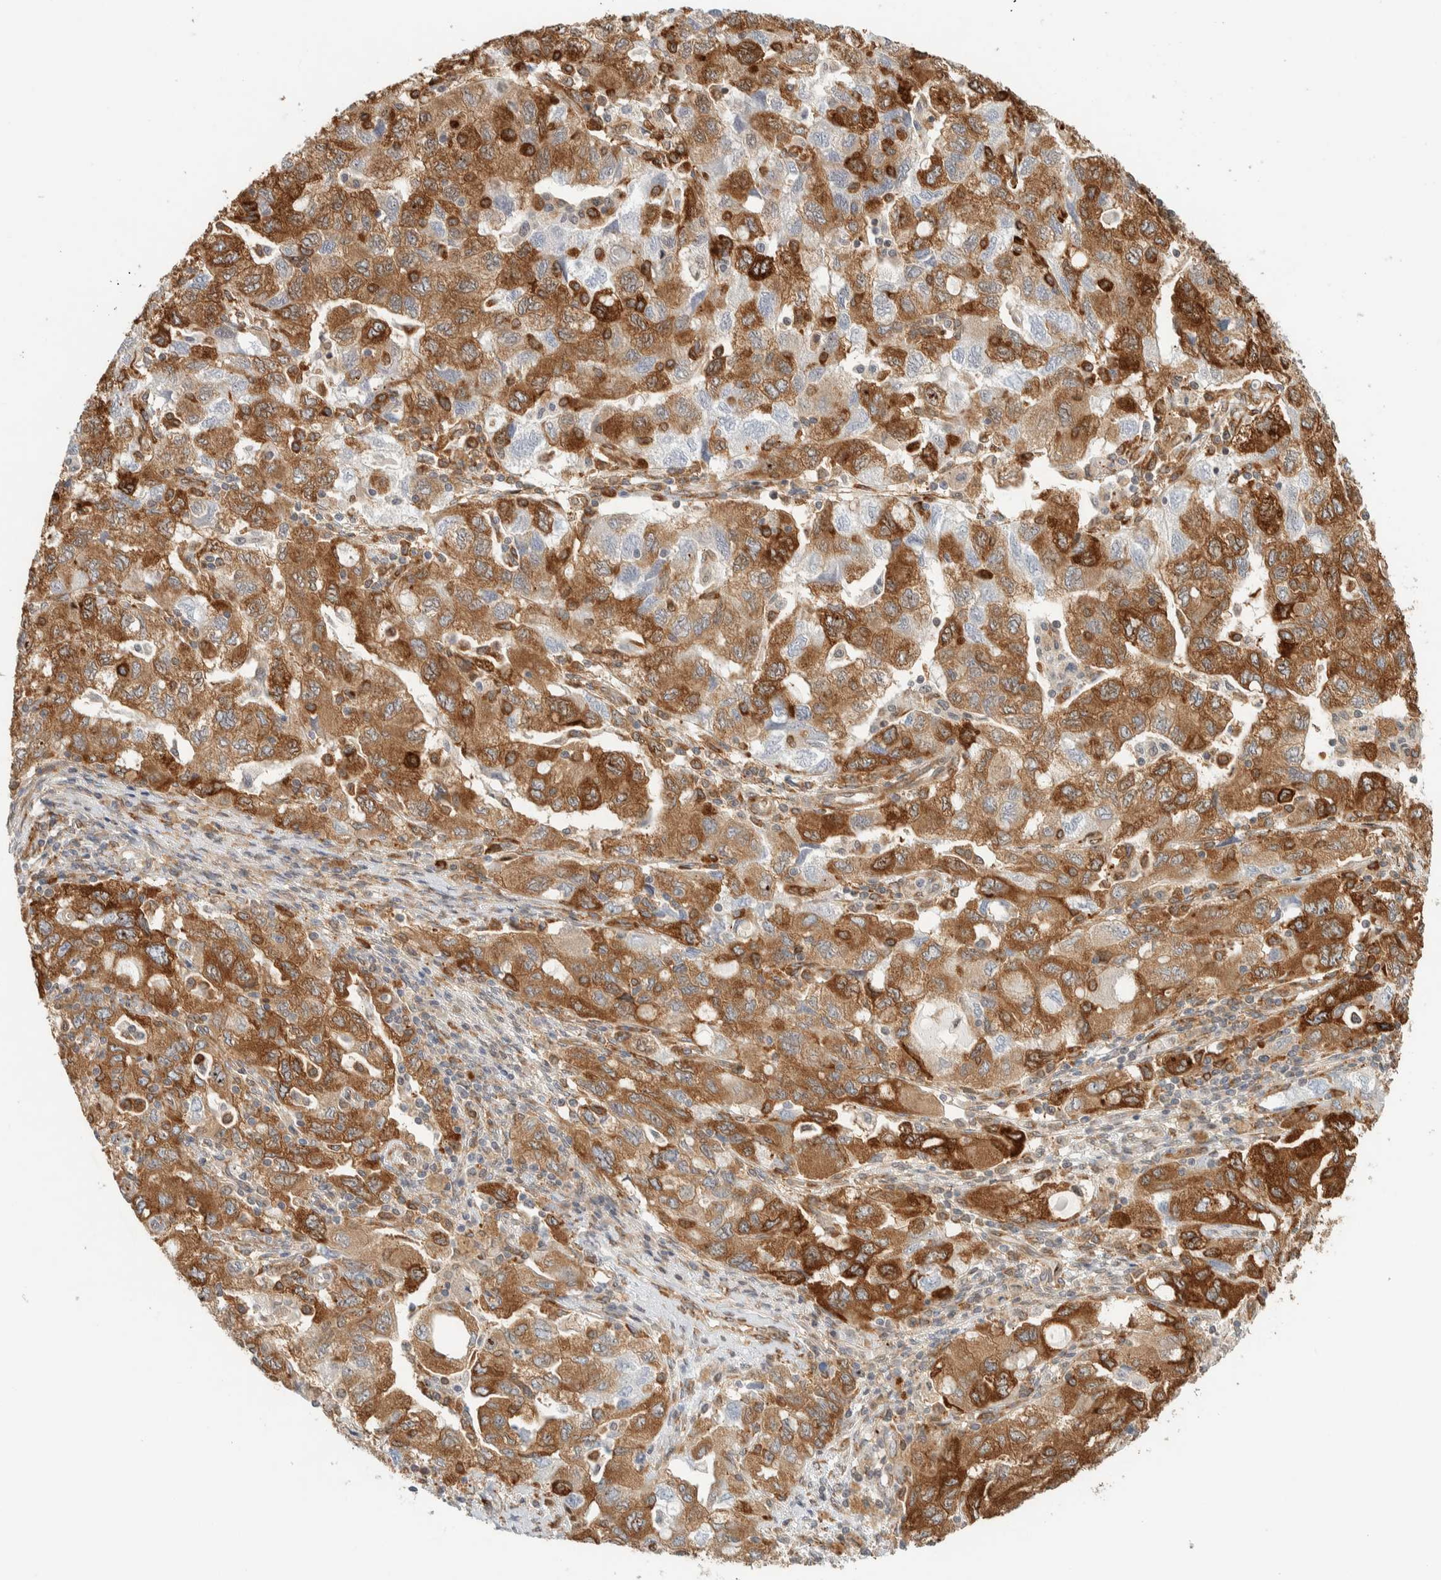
{"staining": {"intensity": "strong", "quantity": ">75%", "location": "cytoplasmic/membranous"}, "tissue": "ovarian cancer", "cell_type": "Tumor cells", "image_type": "cancer", "snomed": [{"axis": "morphology", "description": "Carcinoma, NOS"}, {"axis": "morphology", "description": "Cystadenocarcinoma, serous, NOS"}, {"axis": "topography", "description": "Ovary"}], "caption": "Immunohistochemical staining of human ovarian cancer (serous cystadenocarcinoma) demonstrates high levels of strong cytoplasmic/membranous protein positivity in approximately >75% of tumor cells. (Stains: DAB (3,3'-diaminobenzidine) in brown, nuclei in blue, Microscopy: brightfield microscopy at high magnification).", "gene": "LLGL2", "patient": {"sex": "female", "age": 69}}